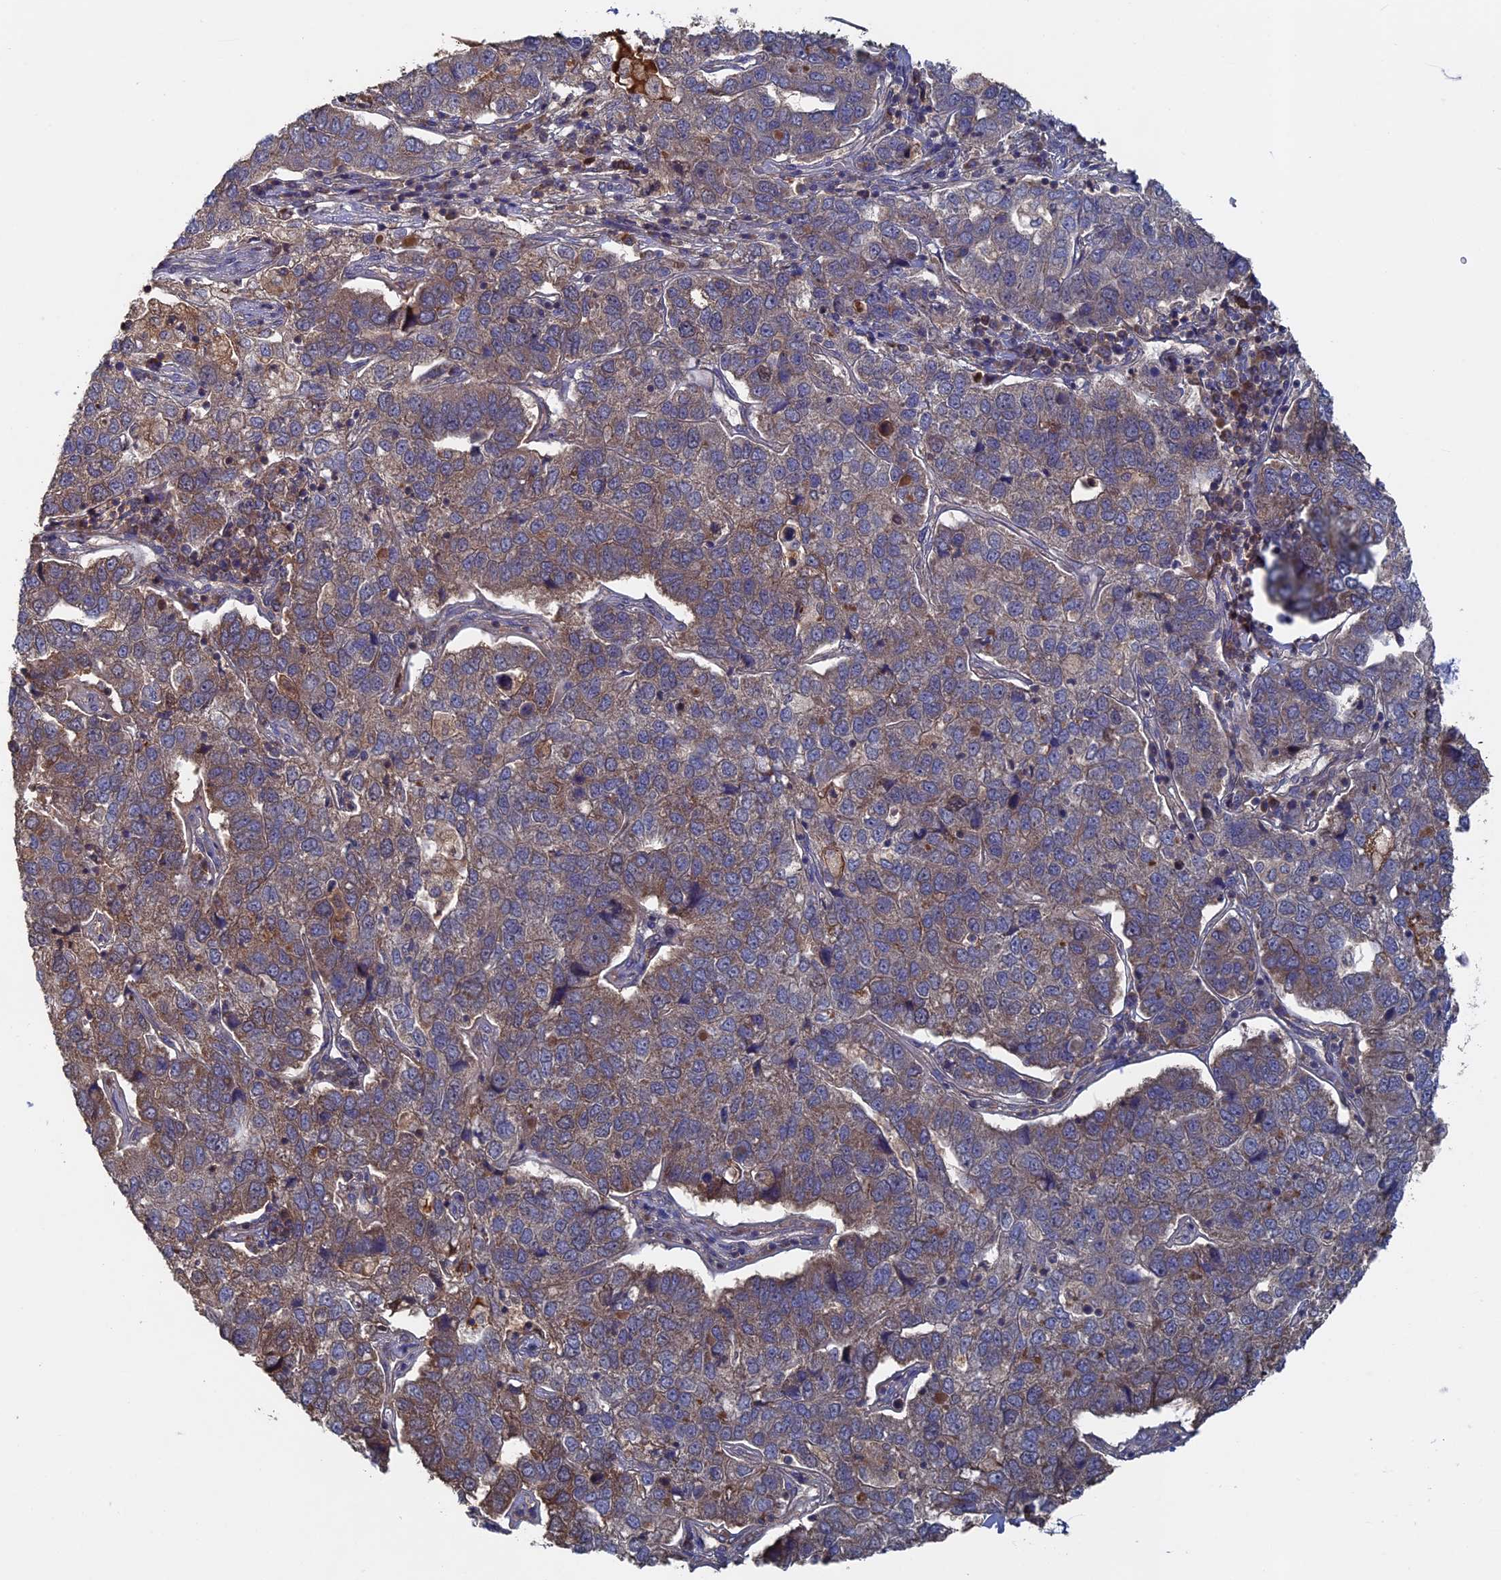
{"staining": {"intensity": "moderate", "quantity": "<25%", "location": "cytoplasmic/membranous"}, "tissue": "pancreatic cancer", "cell_type": "Tumor cells", "image_type": "cancer", "snomed": [{"axis": "morphology", "description": "Adenocarcinoma, NOS"}, {"axis": "topography", "description": "Pancreas"}], "caption": "A photomicrograph of pancreatic cancer stained for a protein reveals moderate cytoplasmic/membranous brown staining in tumor cells.", "gene": "RAB15", "patient": {"sex": "female", "age": 61}}